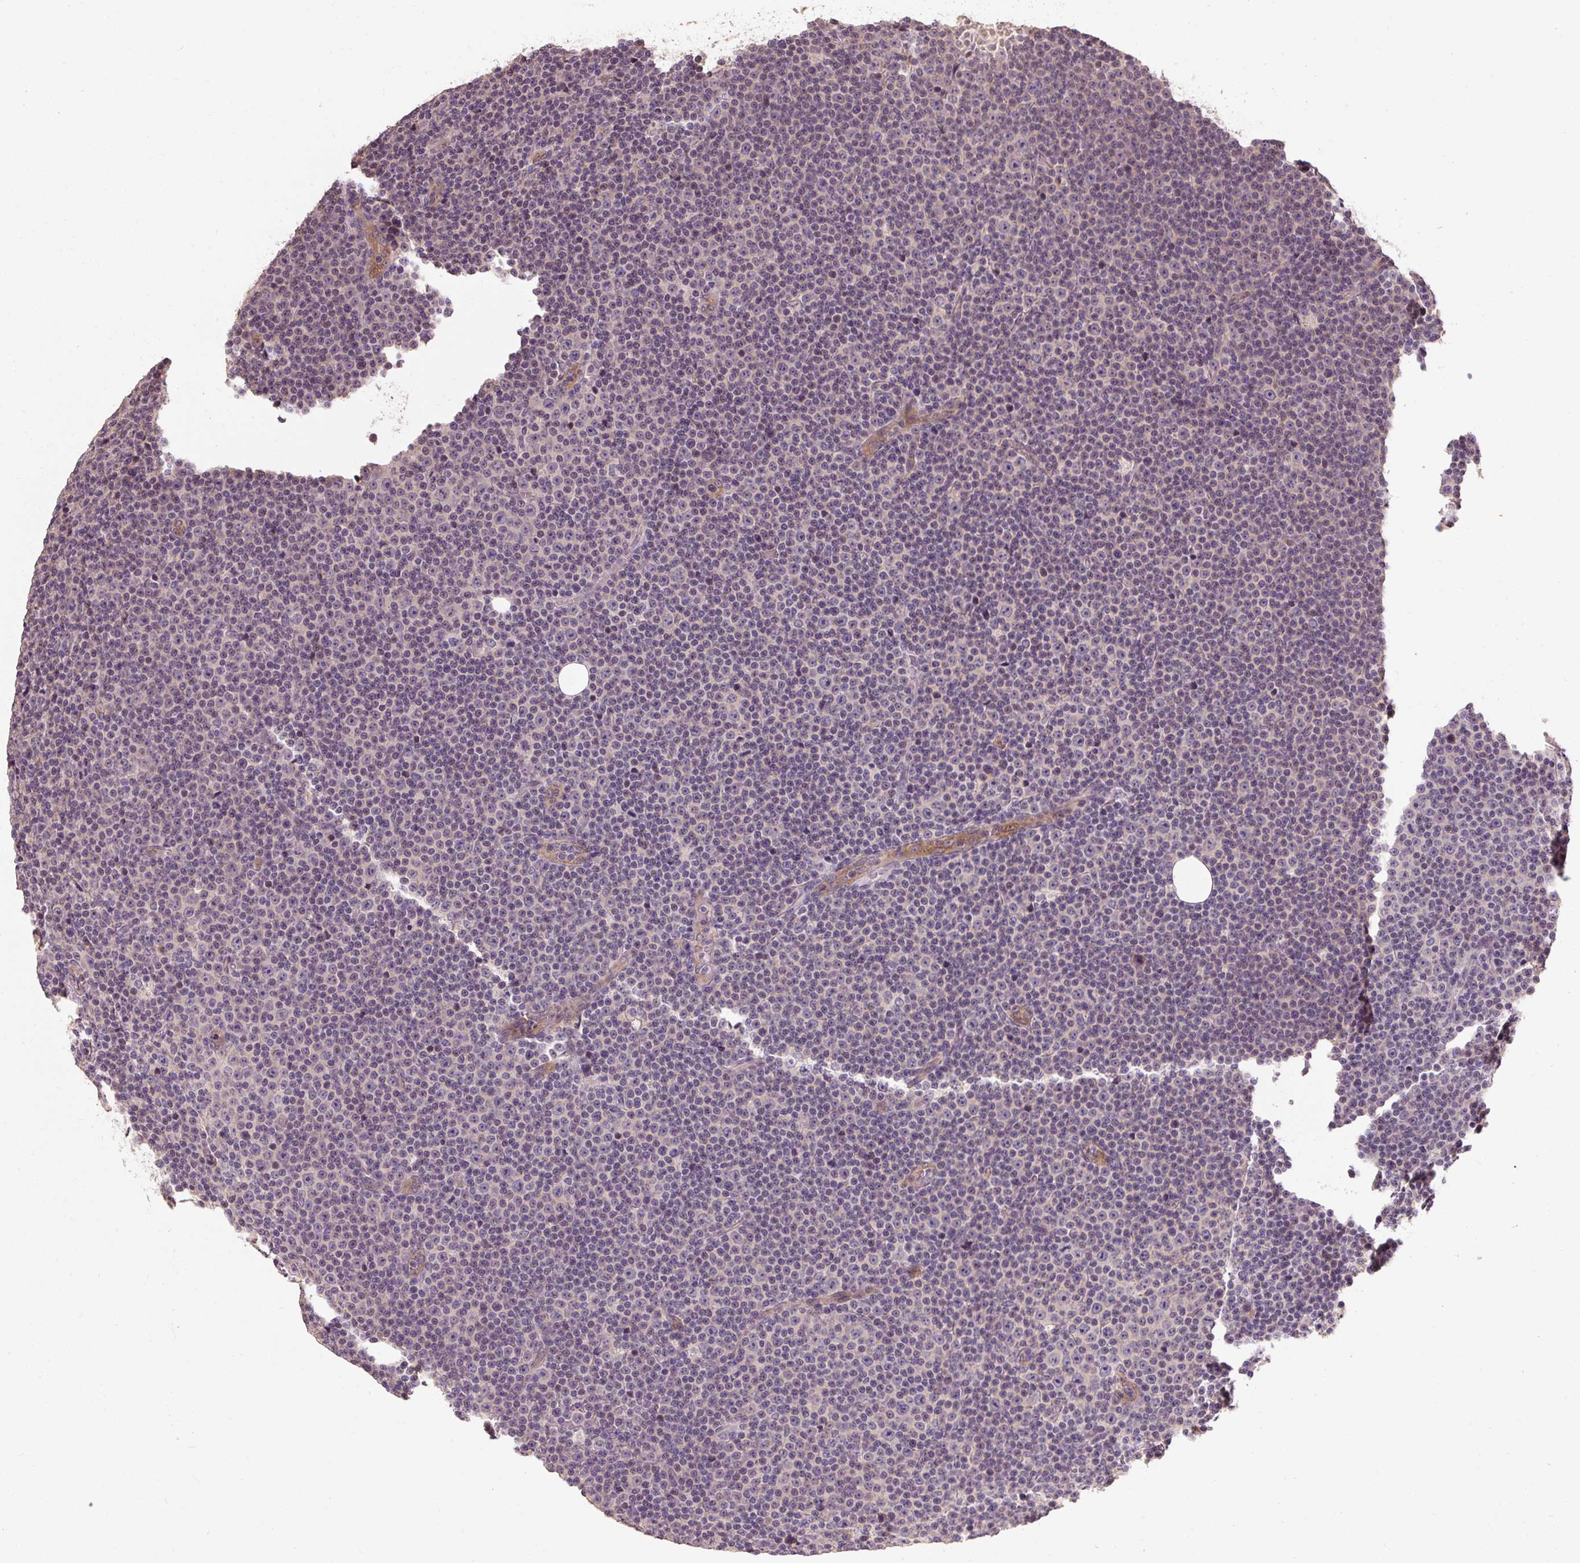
{"staining": {"intensity": "negative", "quantity": "none", "location": "none"}, "tissue": "lymphoma", "cell_type": "Tumor cells", "image_type": "cancer", "snomed": [{"axis": "morphology", "description": "Malignant lymphoma, non-Hodgkin's type, Low grade"}, {"axis": "topography", "description": "Lymph node"}], "caption": "There is no significant expression in tumor cells of lymphoma.", "gene": "CFAP65", "patient": {"sex": "female", "age": 67}}